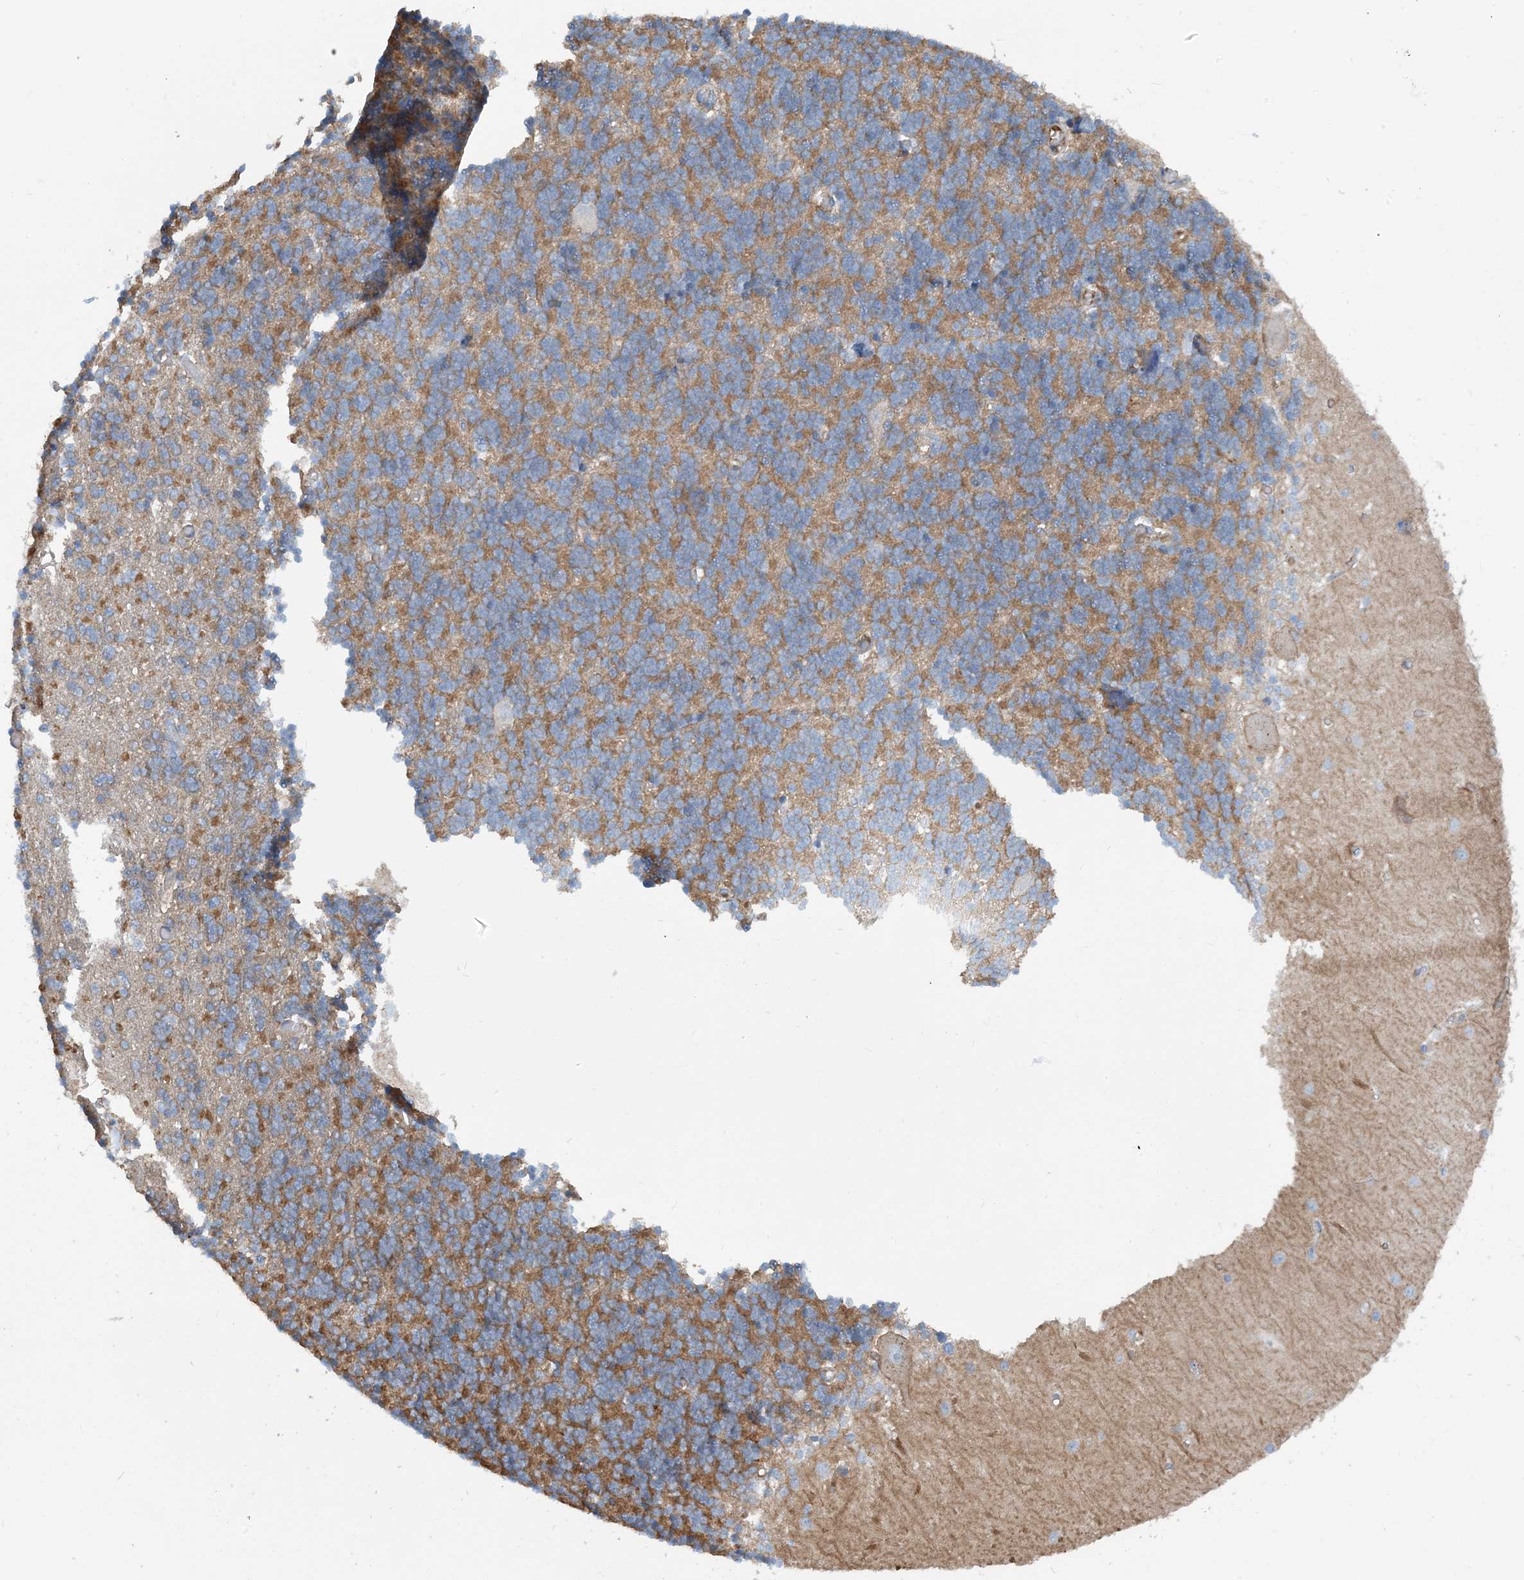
{"staining": {"intensity": "moderate", "quantity": "25%-75%", "location": "cytoplasmic/membranous"}, "tissue": "cerebellum", "cell_type": "Cells in granular layer", "image_type": "normal", "snomed": [{"axis": "morphology", "description": "Normal tissue, NOS"}, {"axis": "topography", "description": "Cerebellum"}], "caption": "Immunohistochemistry of normal cerebellum demonstrates medium levels of moderate cytoplasmic/membranous staining in approximately 25%-75% of cells in granular layer.", "gene": "PHOSPHO2", "patient": {"sex": "male", "age": 37}}